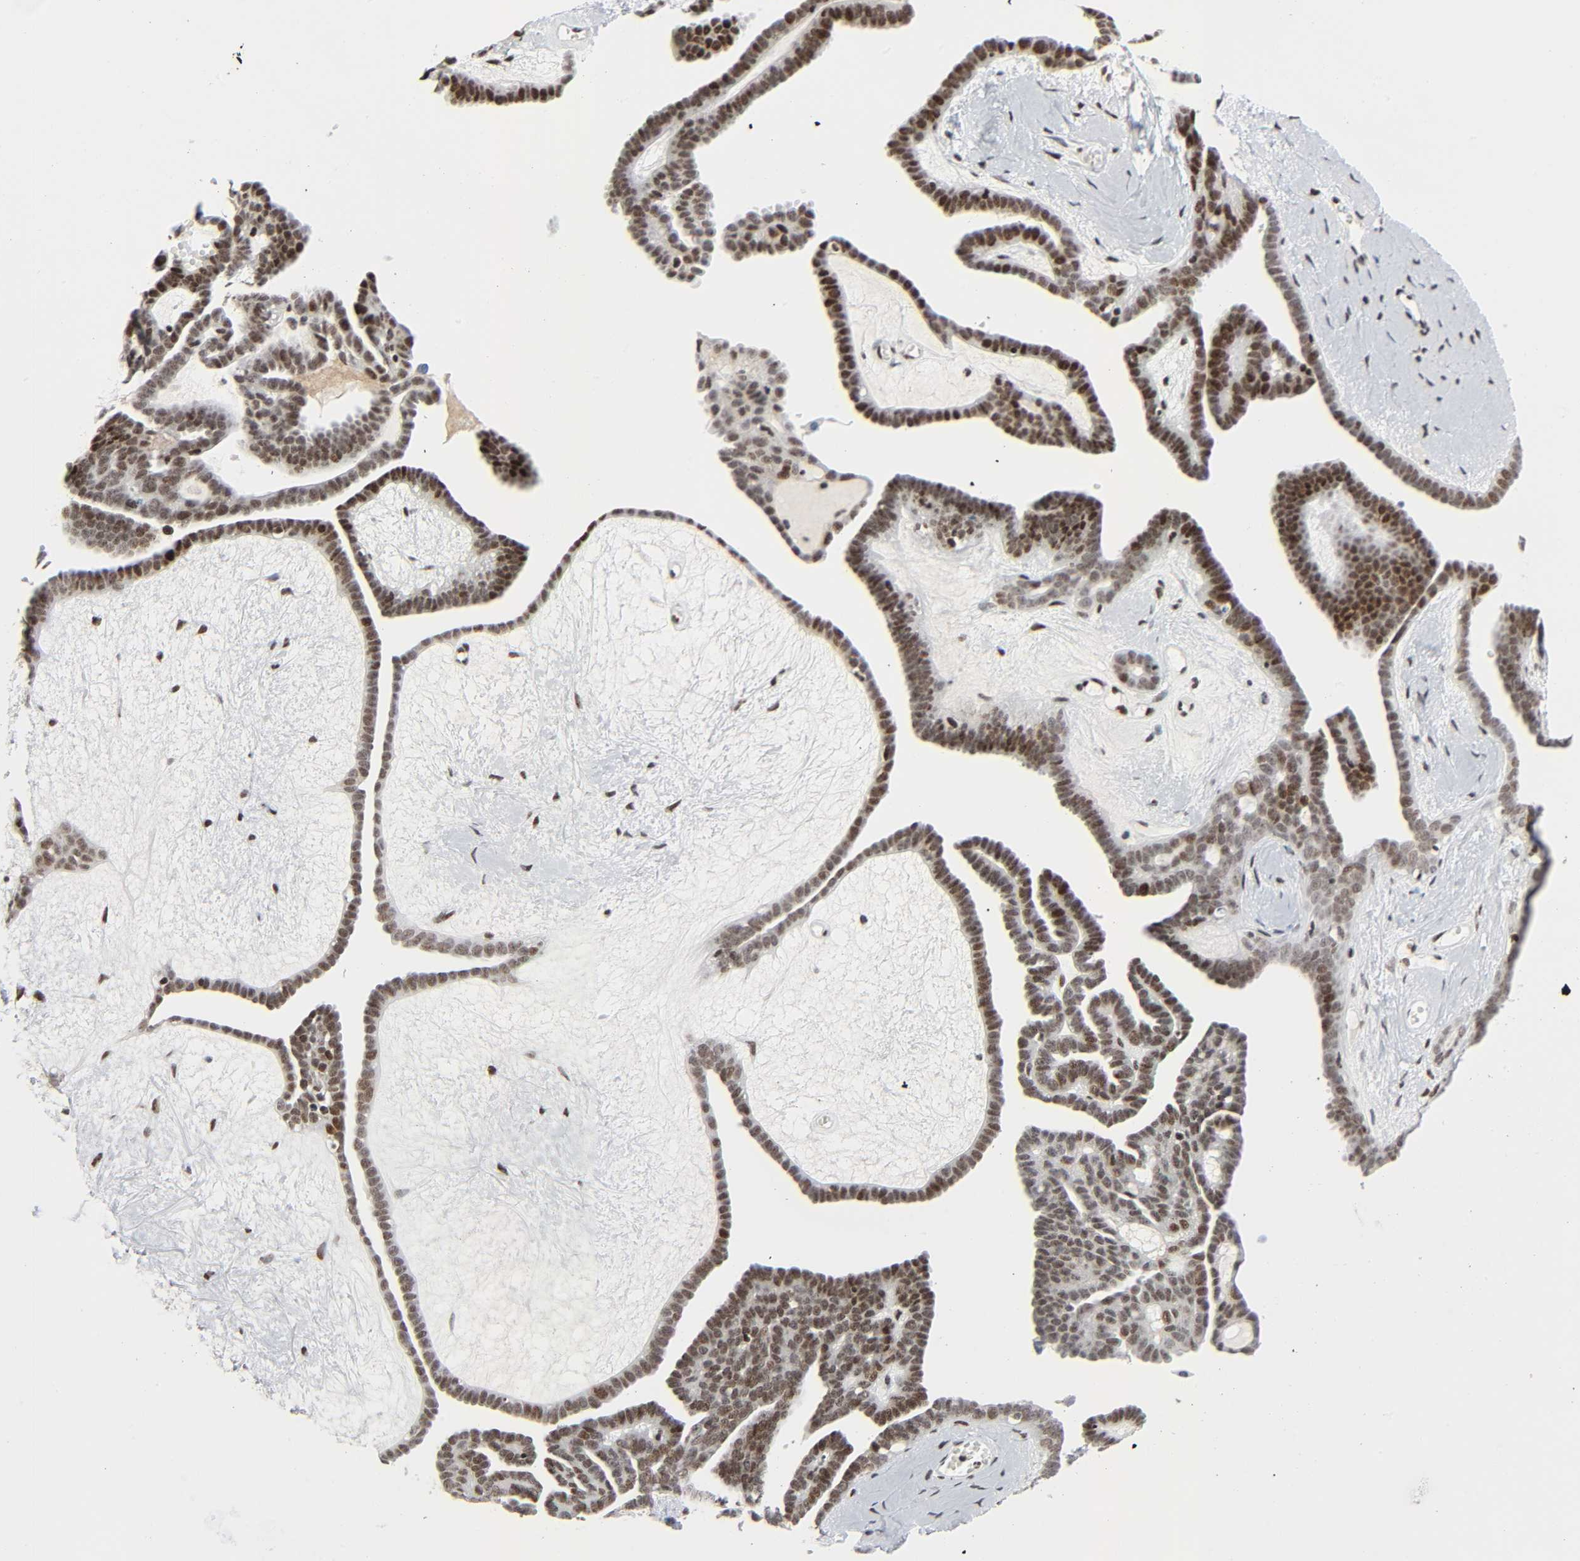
{"staining": {"intensity": "strong", "quantity": ">75%", "location": "nuclear"}, "tissue": "ovarian cancer", "cell_type": "Tumor cells", "image_type": "cancer", "snomed": [{"axis": "morphology", "description": "Cystadenocarcinoma, mucinous, NOS"}, {"axis": "topography", "description": "Ovary"}], "caption": "This is an image of IHC staining of ovarian cancer, which shows strong expression in the nuclear of tumor cells.", "gene": "CREBBP", "patient": {"sex": "female", "age": 36}}